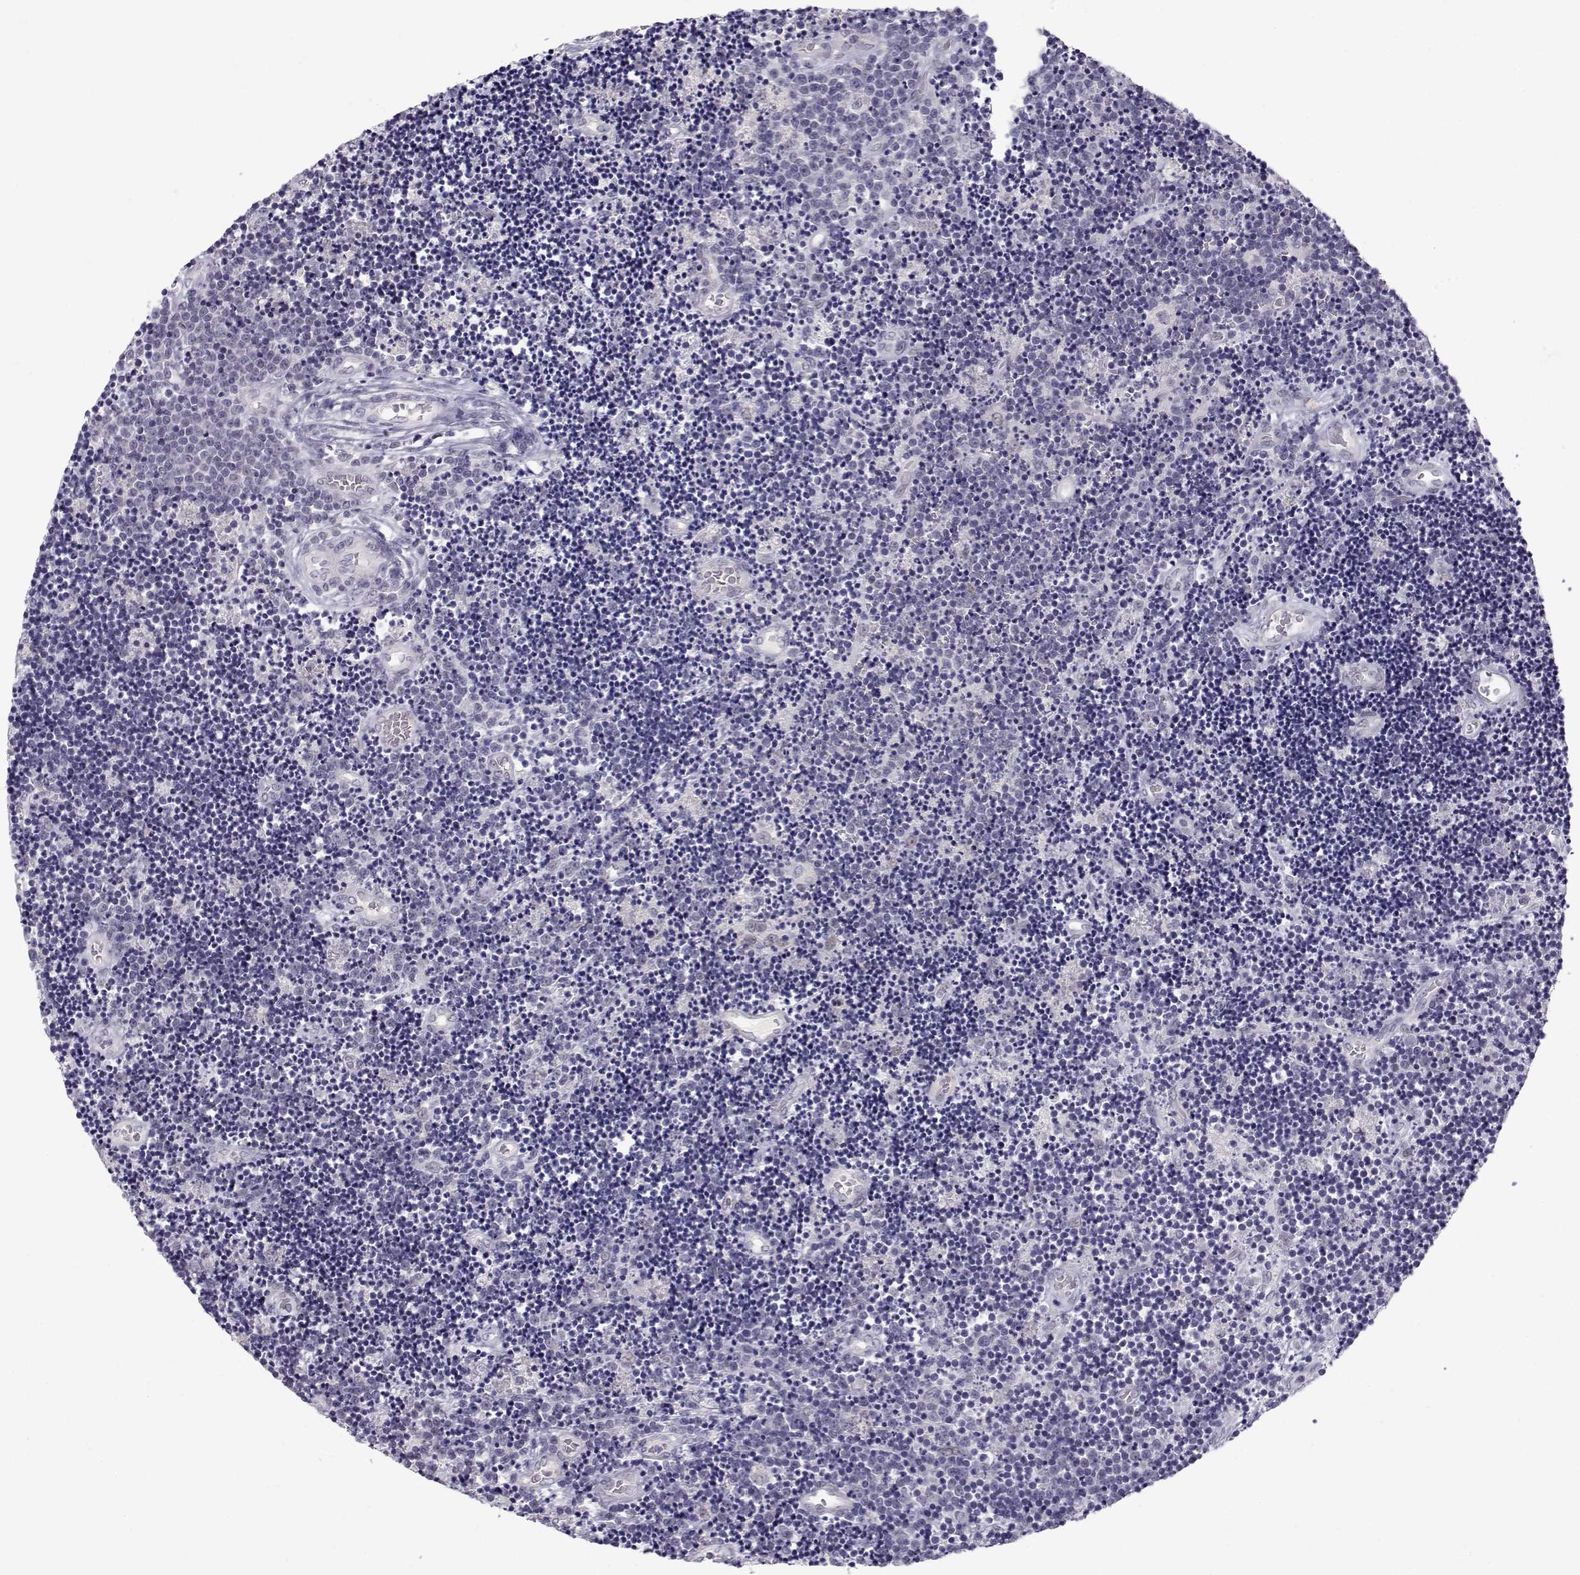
{"staining": {"intensity": "negative", "quantity": "none", "location": "none"}, "tissue": "lymphoma", "cell_type": "Tumor cells", "image_type": "cancer", "snomed": [{"axis": "morphology", "description": "Malignant lymphoma, non-Hodgkin's type, Low grade"}, {"axis": "topography", "description": "Brain"}], "caption": "Immunohistochemistry photomicrograph of neoplastic tissue: human lymphoma stained with DAB shows no significant protein expression in tumor cells.", "gene": "C16orf86", "patient": {"sex": "female", "age": 66}}